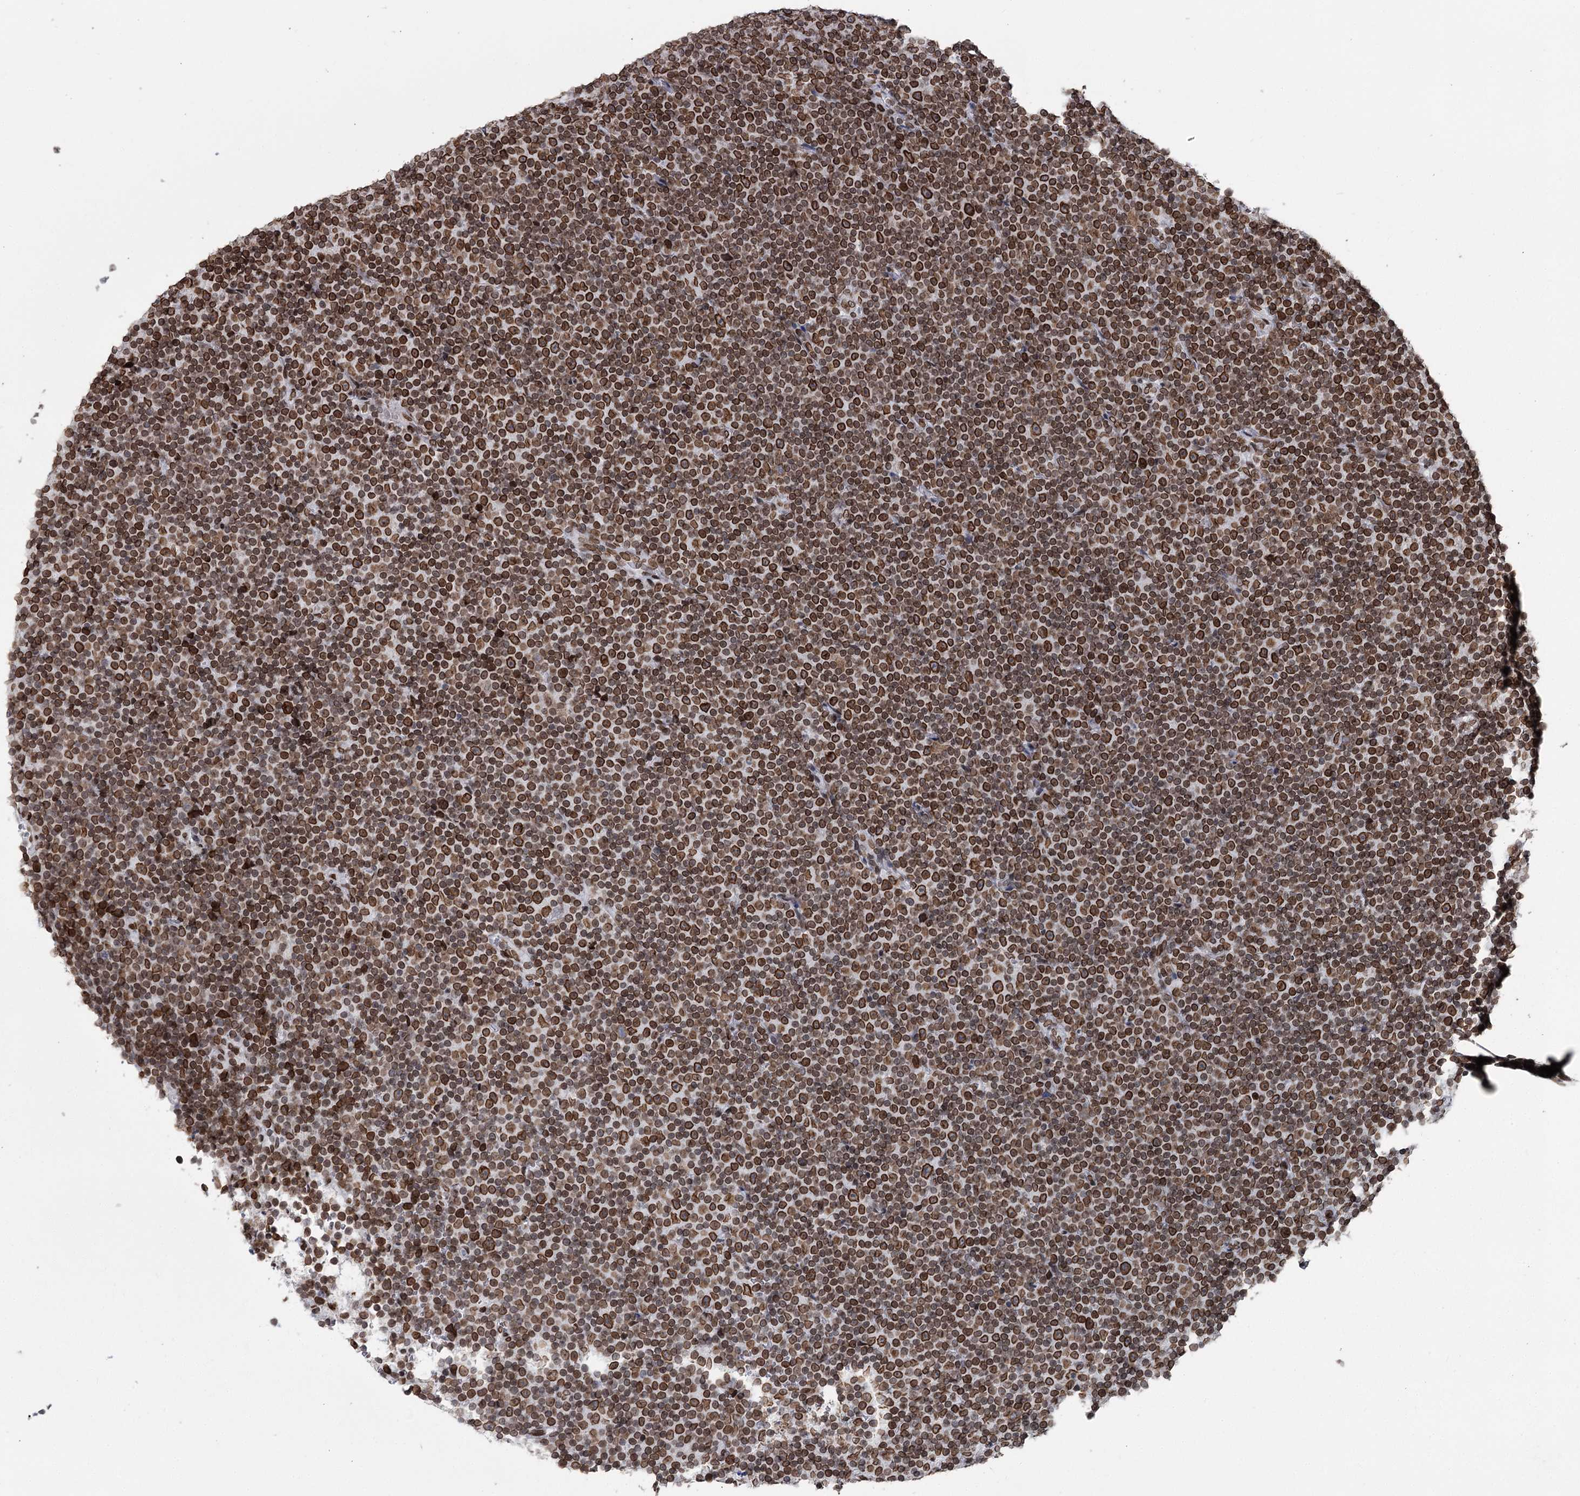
{"staining": {"intensity": "strong", "quantity": ">75%", "location": "cytoplasmic/membranous,nuclear"}, "tissue": "lymphoma", "cell_type": "Tumor cells", "image_type": "cancer", "snomed": [{"axis": "morphology", "description": "Malignant lymphoma, non-Hodgkin's type, Low grade"}, {"axis": "topography", "description": "Lymph node"}], "caption": "Immunohistochemistry of human low-grade malignant lymphoma, non-Hodgkin's type reveals high levels of strong cytoplasmic/membranous and nuclear expression in approximately >75% of tumor cells.", "gene": "KIAA0930", "patient": {"sex": "female", "age": 67}}